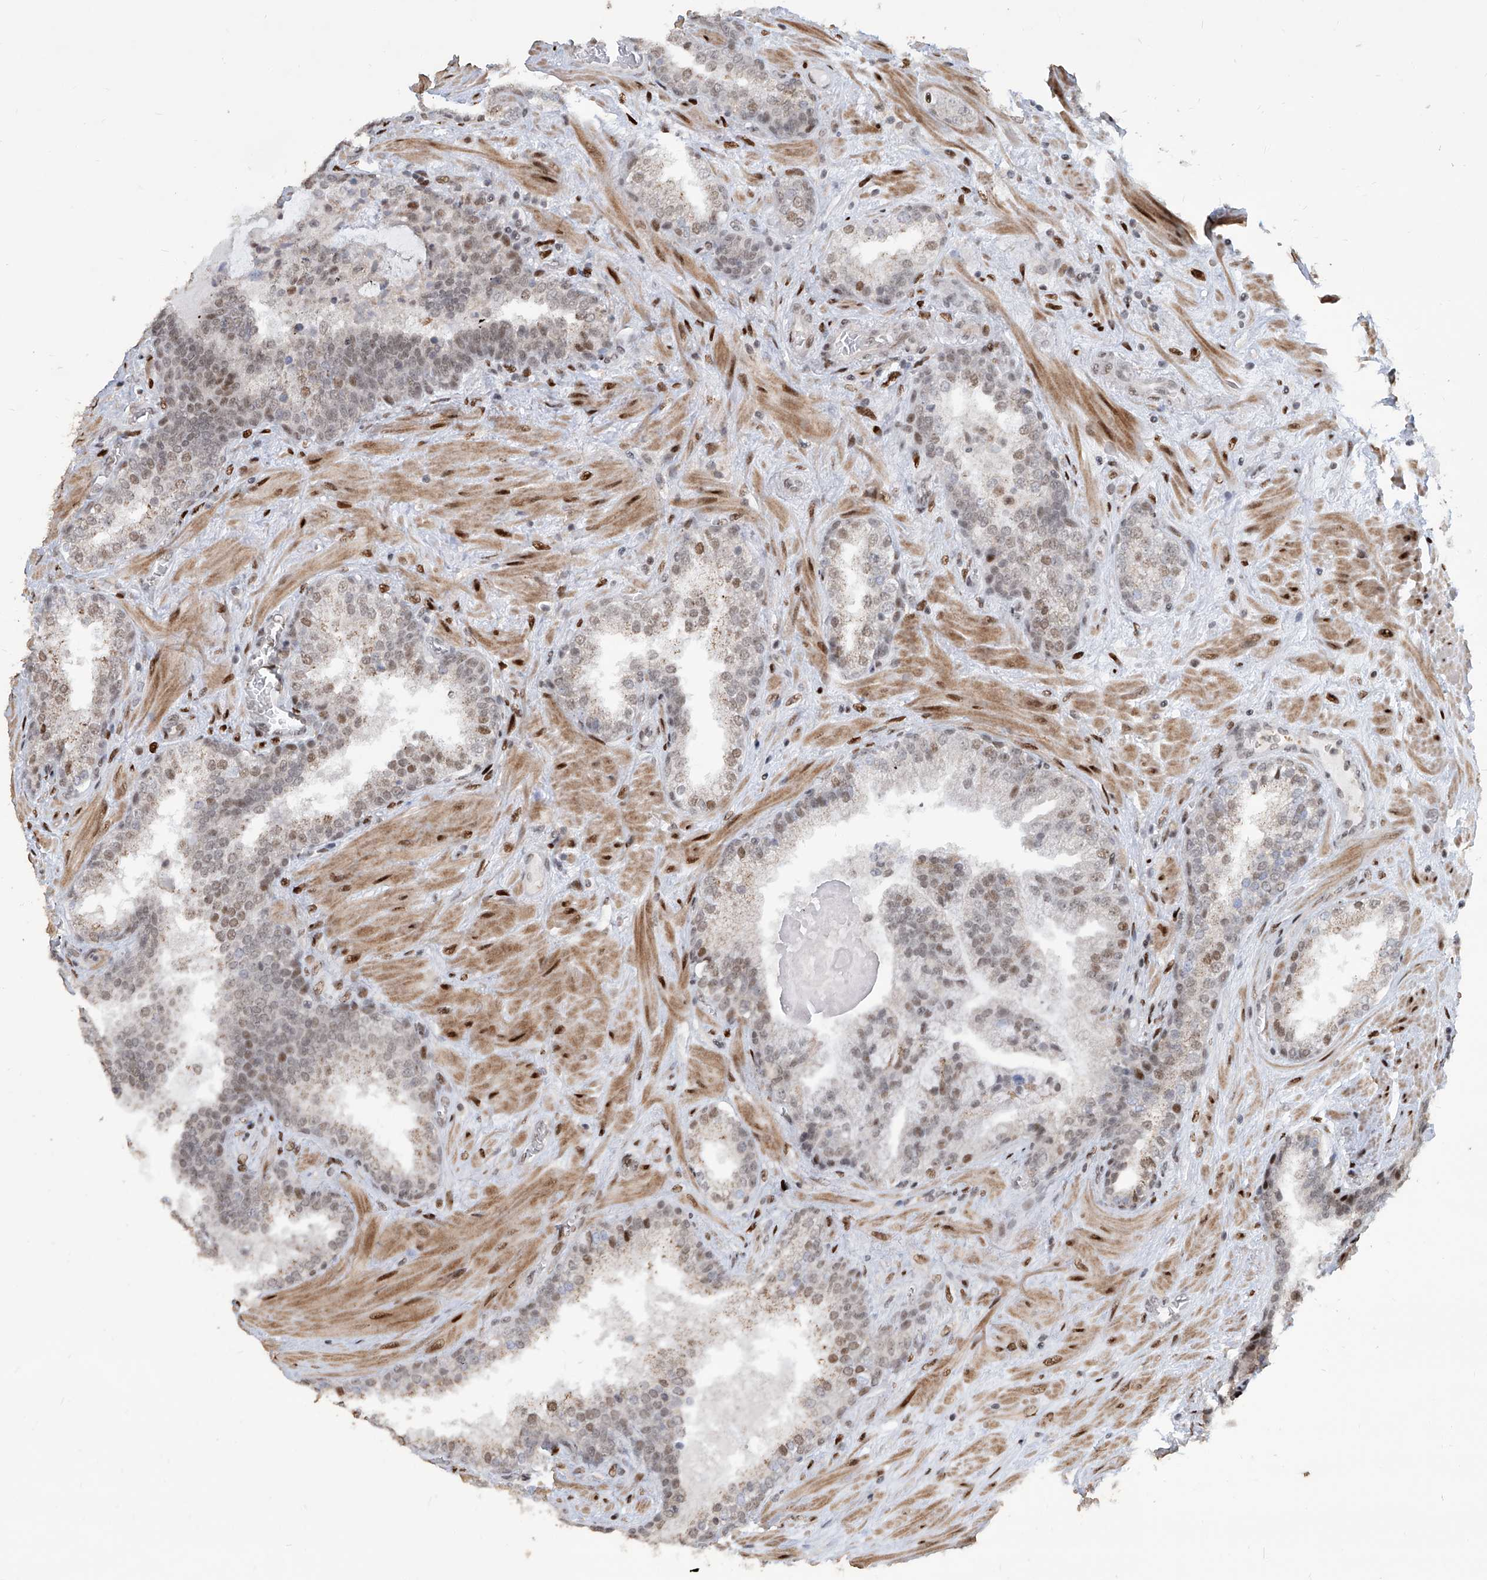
{"staining": {"intensity": "weak", "quantity": "<25%", "location": "nuclear"}, "tissue": "prostate cancer", "cell_type": "Tumor cells", "image_type": "cancer", "snomed": [{"axis": "morphology", "description": "Adenocarcinoma, Low grade"}, {"axis": "topography", "description": "Prostate"}], "caption": "This is a micrograph of immunohistochemistry (IHC) staining of prostate adenocarcinoma (low-grade), which shows no expression in tumor cells.", "gene": "IRF2", "patient": {"sex": "male", "age": 67}}